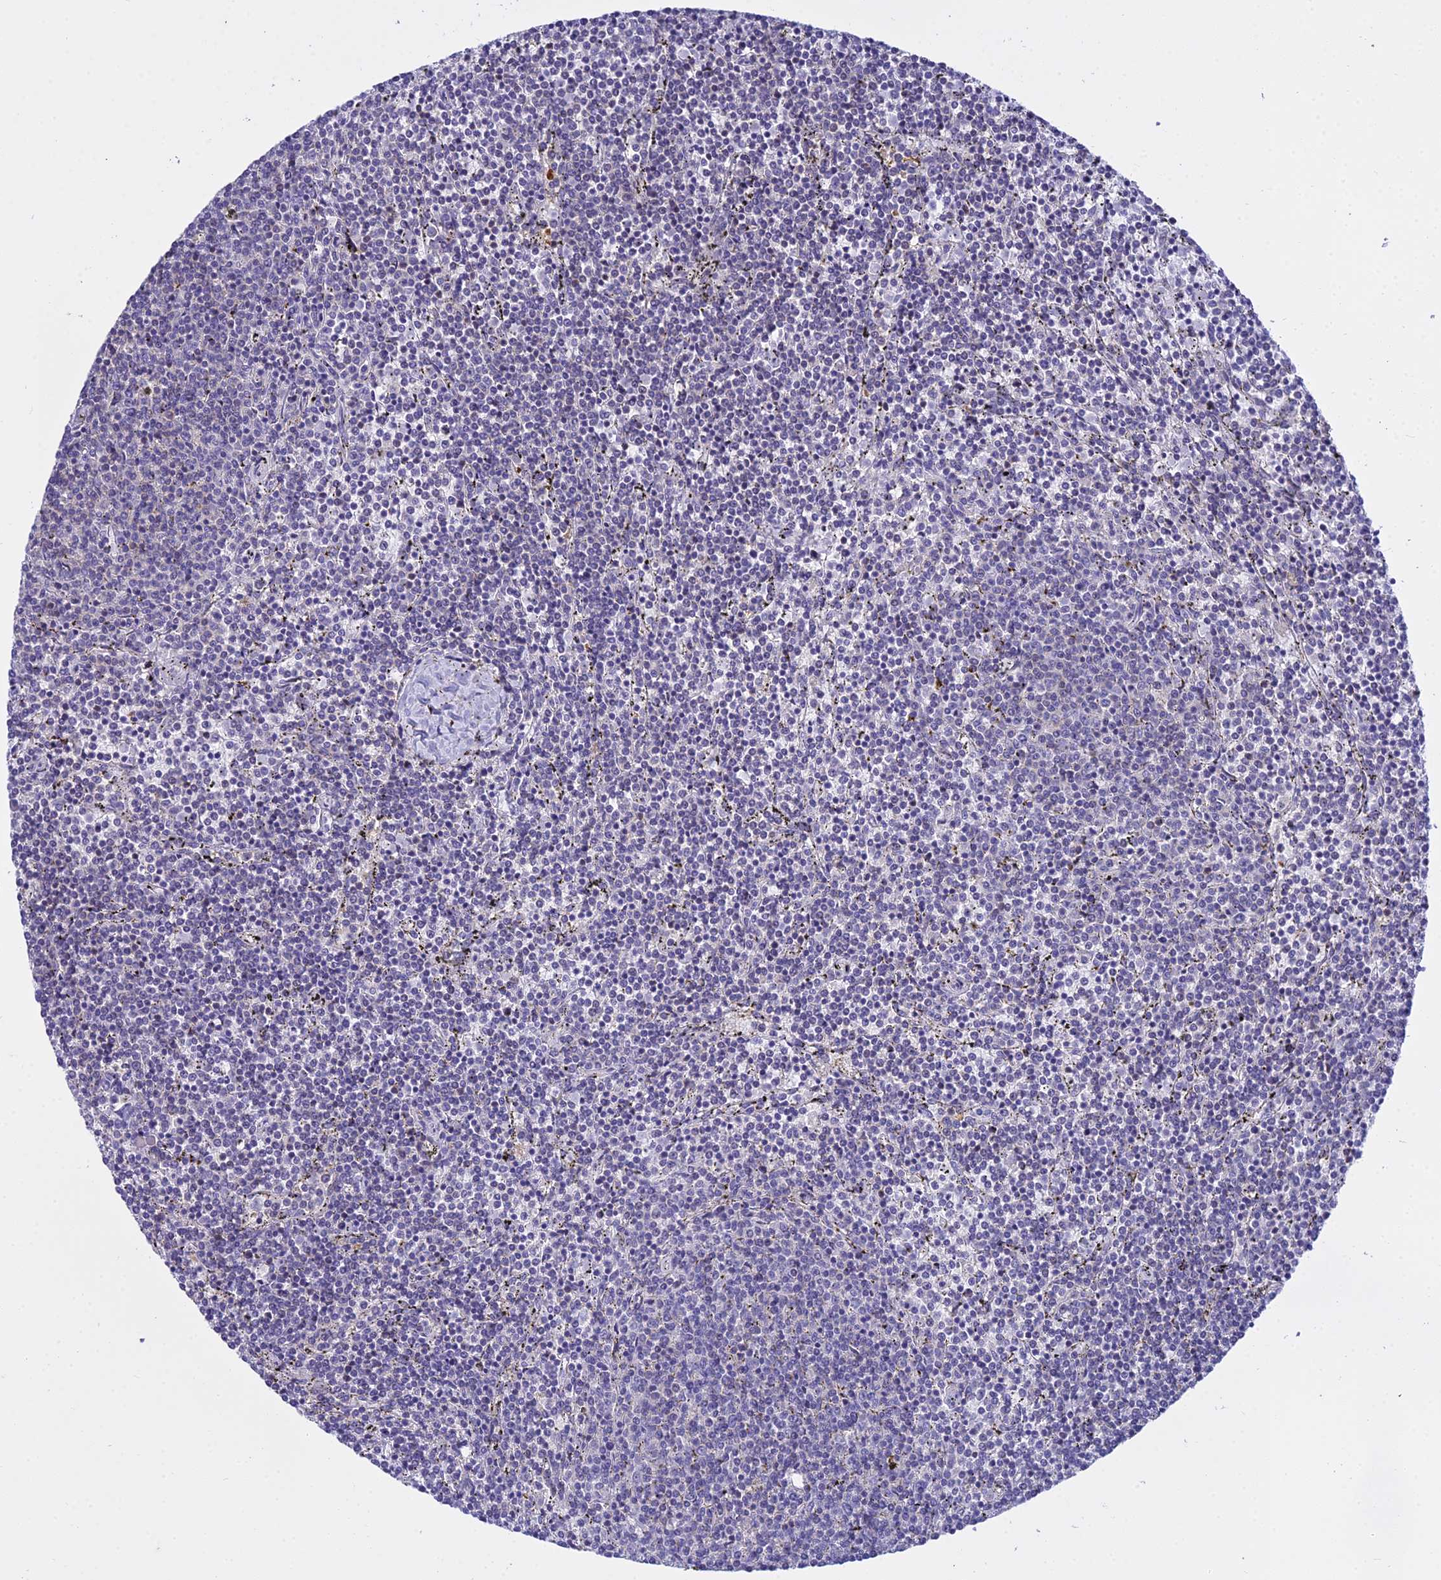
{"staining": {"intensity": "negative", "quantity": "none", "location": "none"}, "tissue": "lymphoma", "cell_type": "Tumor cells", "image_type": "cancer", "snomed": [{"axis": "morphology", "description": "Malignant lymphoma, non-Hodgkin's type, Low grade"}, {"axis": "topography", "description": "Spleen"}], "caption": "Lymphoma was stained to show a protein in brown. There is no significant positivity in tumor cells. (DAB (3,3'-diaminobenzidine) immunohistochemistry with hematoxylin counter stain).", "gene": "ZMIZ1", "patient": {"sex": "female", "age": 50}}